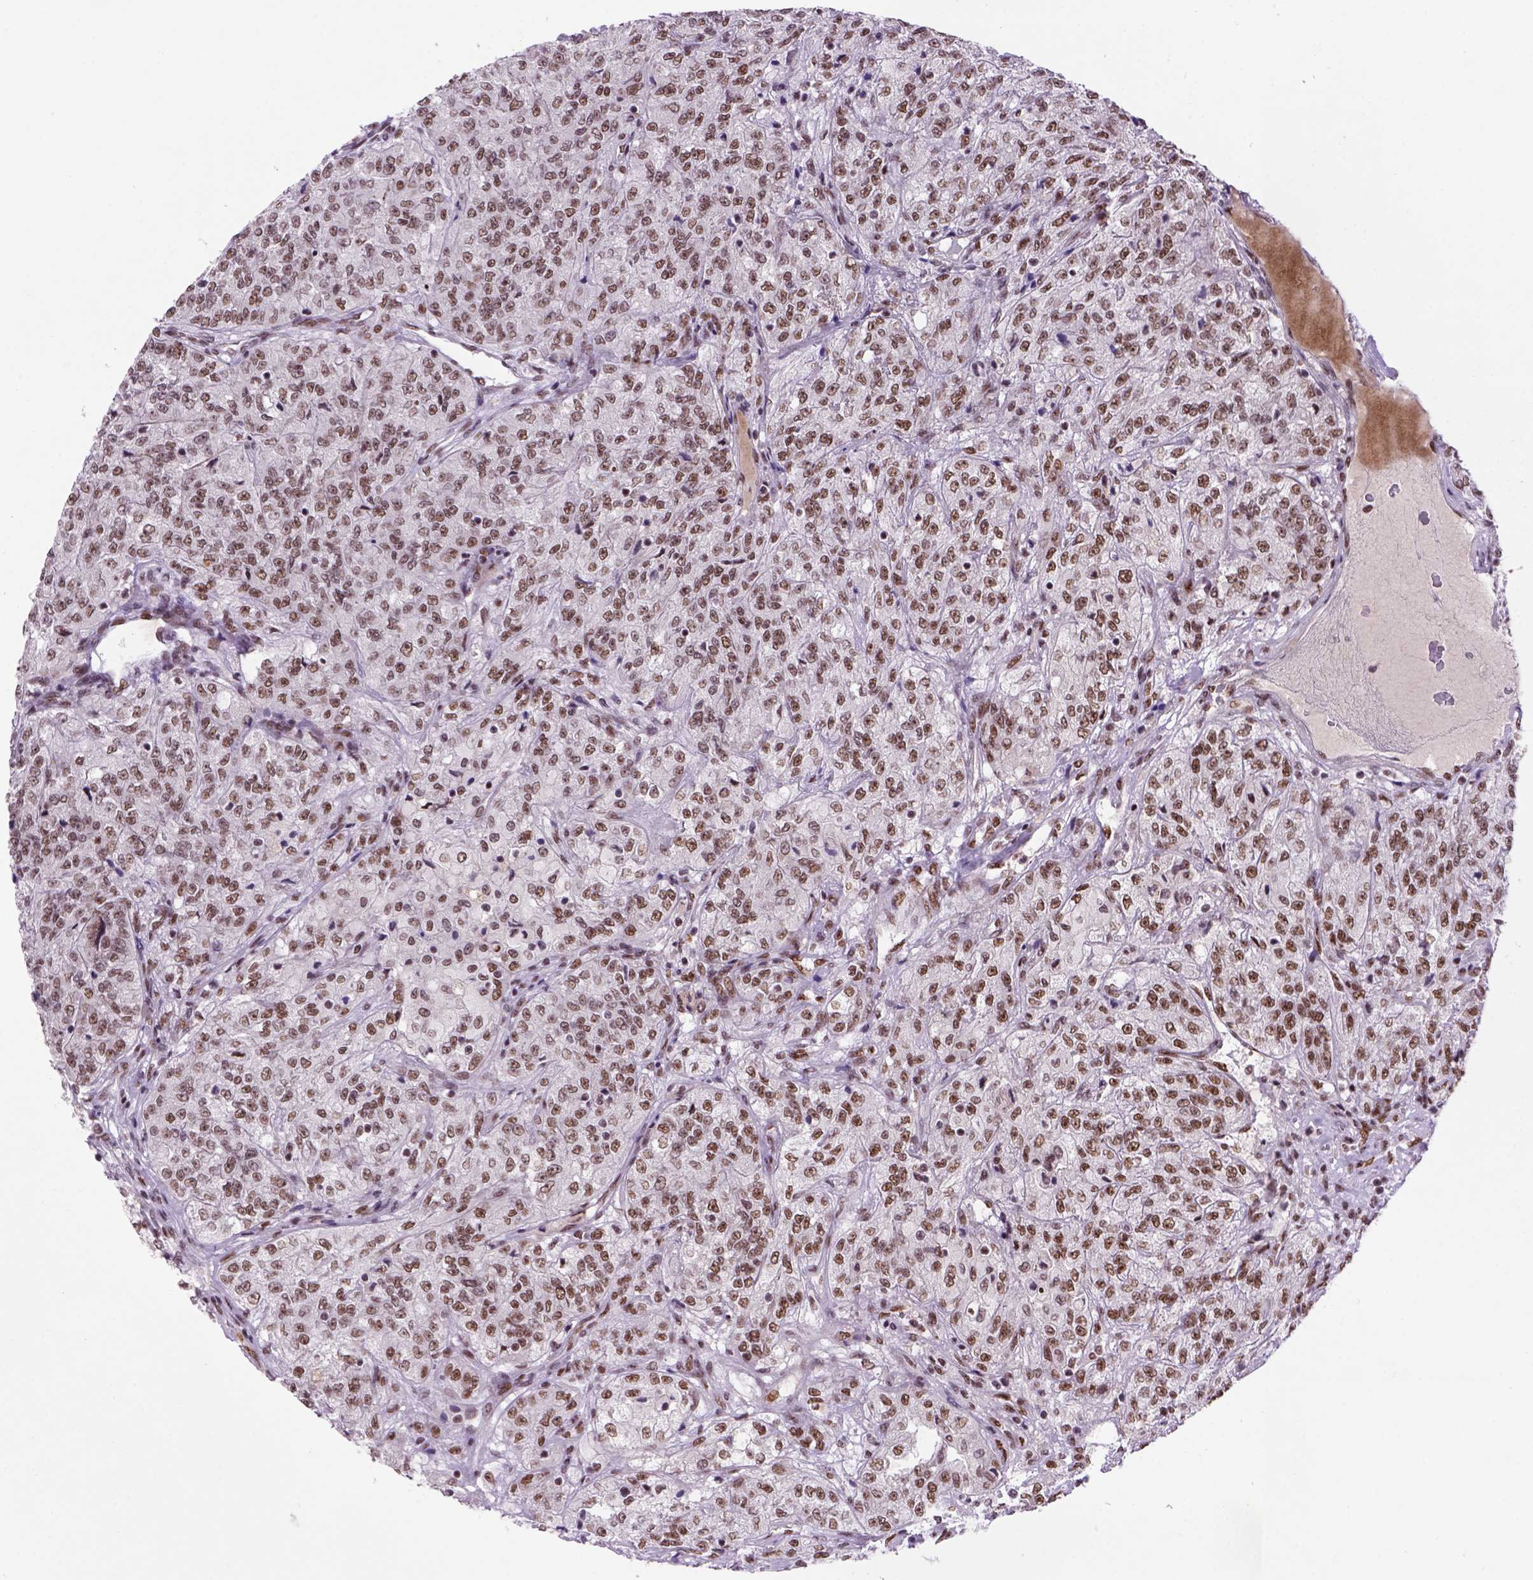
{"staining": {"intensity": "moderate", "quantity": ">75%", "location": "nuclear"}, "tissue": "renal cancer", "cell_type": "Tumor cells", "image_type": "cancer", "snomed": [{"axis": "morphology", "description": "Adenocarcinoma, NOS"}, {"axis": "topography", "description": "Kidney"}], "caption": "Adenocarcinoma (renal) stained with a brown dye demonstrates moderate nuclear positive staining in about >75% of tumor cells.", "gene": "NSMCE2", "patient": {"sex": "female", "age": 63}}